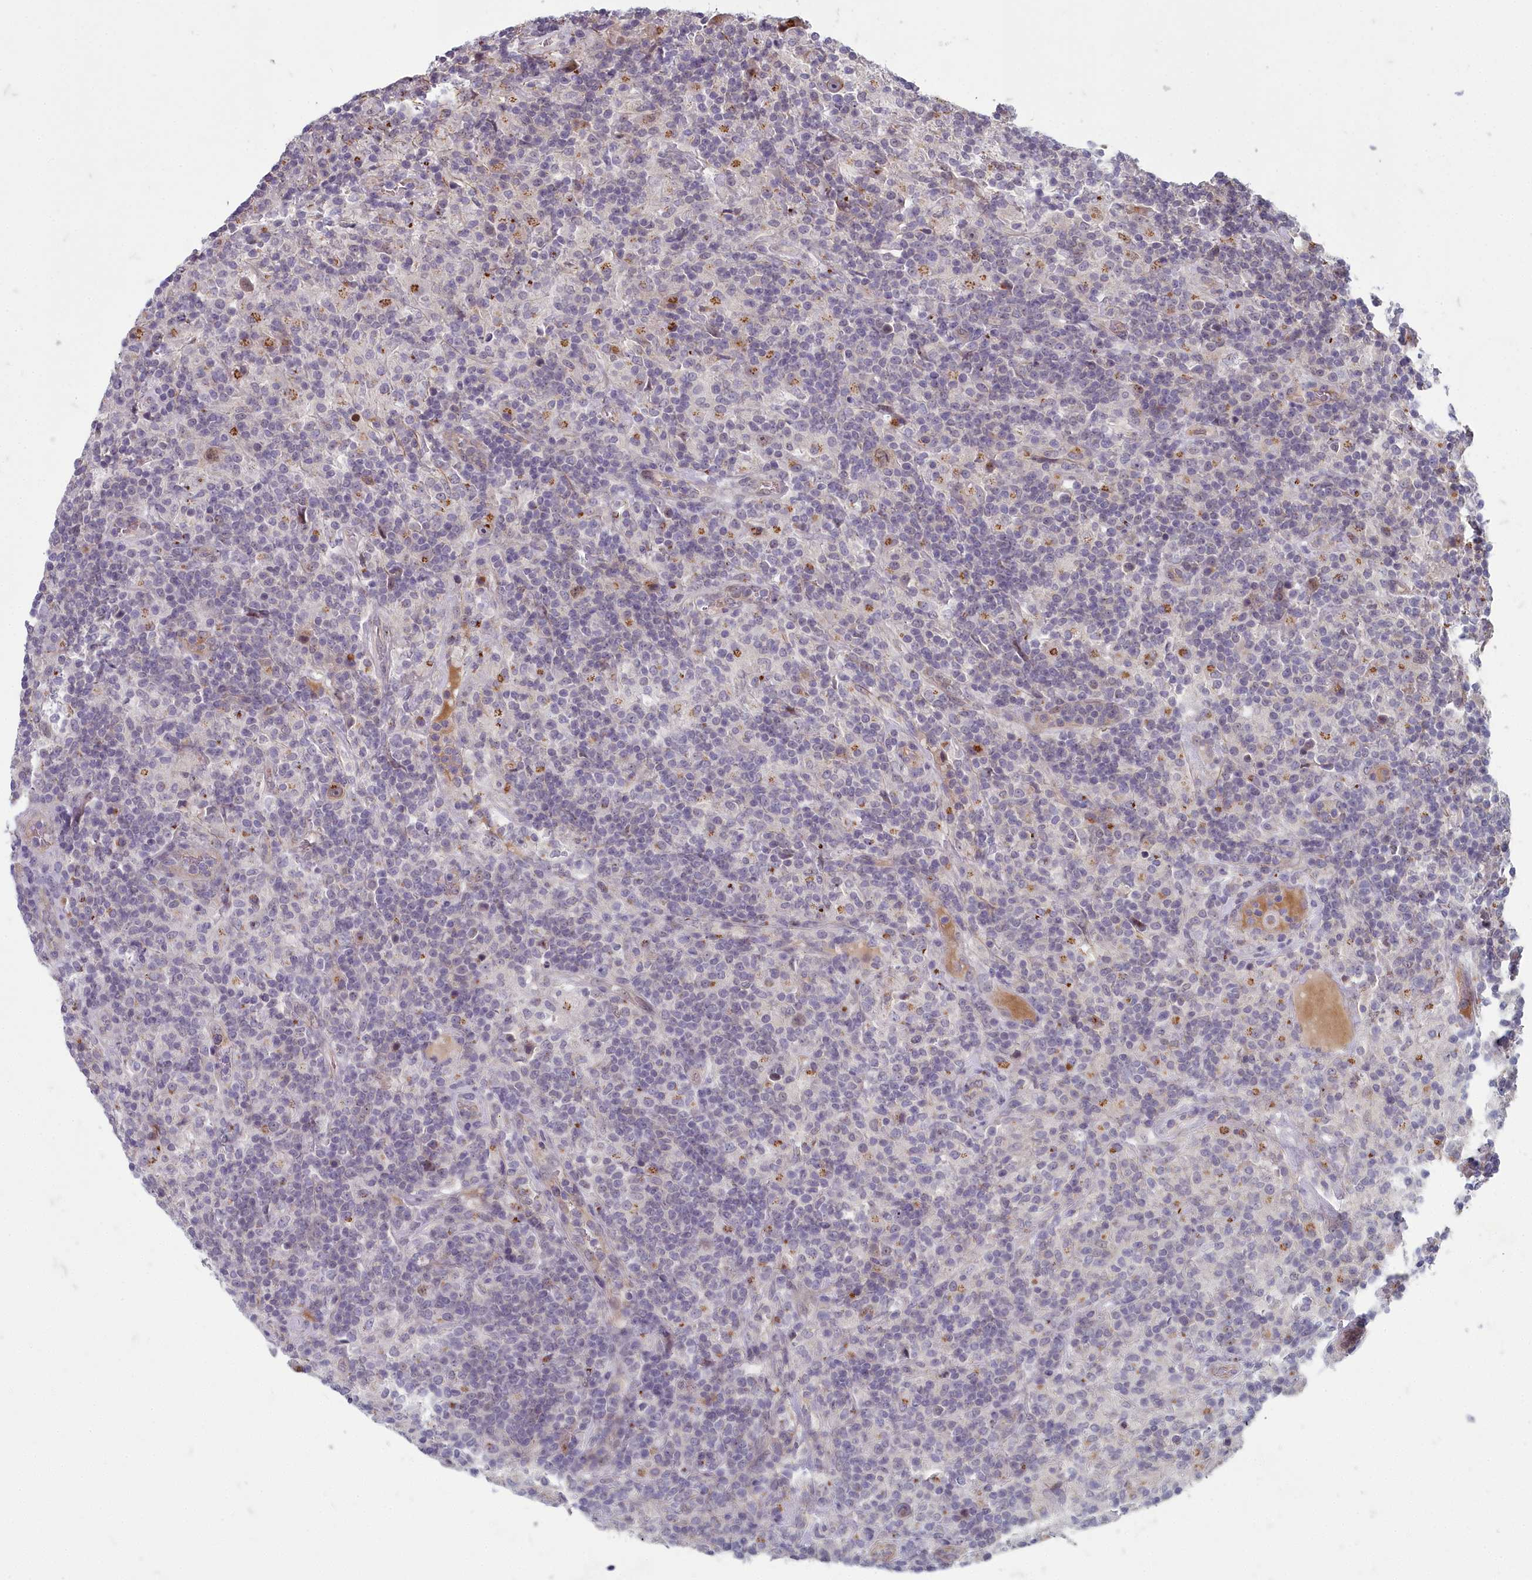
{"staining": {"intensity": "negative", "quantity": "none", "location": "none"}, "tissue": "lymphoma", "cell_type": "Tumor cells", "image_type": "cancer", "snomed": [{"axis": "morphology", "description": "Hodgkin's disease, NOS"}, {"axis": "topography", "description": "Lymph node"}], "caption": "This is an IHC photomicrograph of human lymphoma. There is no staining in tumor cells.", "gene": "ZNF626", "patient": {"sex": "male", "age": 70}}